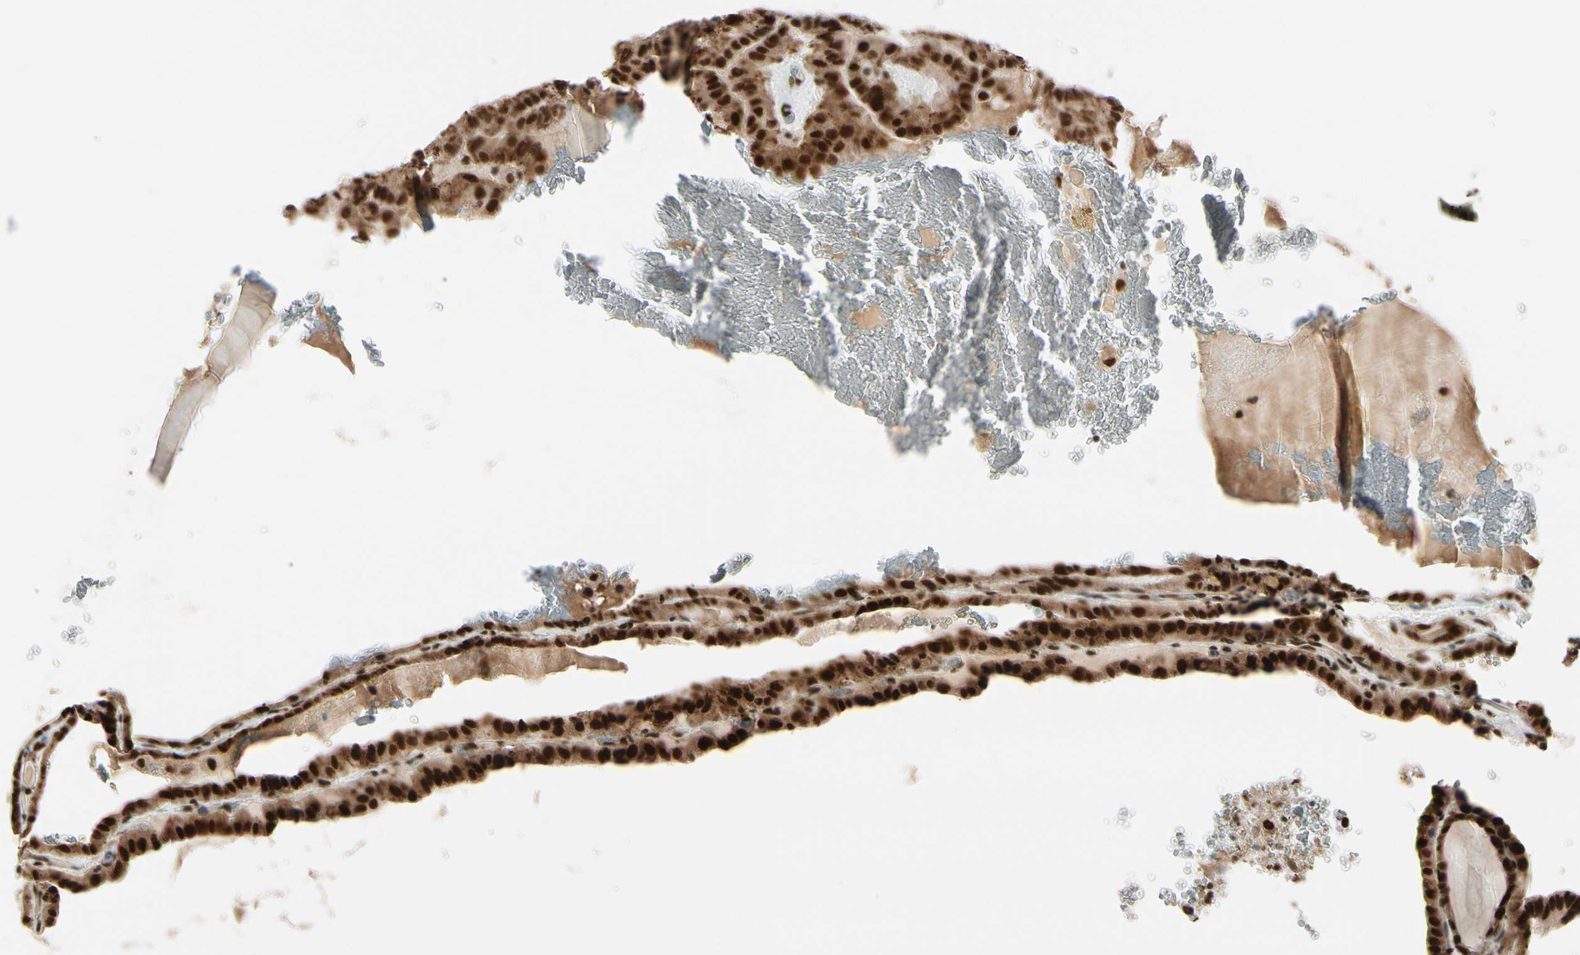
{"staining": {"intensity": "strong", "quantity": ">75%", "location": "cytoplasmic/membranous,nuclear"}, "tissue": "thyroid cancer", "cell_type": "Tumor cells", "image_type": "cancer", "snomed": [{"axis": "morphology", "description": "Papillary adenocarcinoma, NOS"}, {"axis": "topography", "description": "Thyroid gland"}], "caption": "Tumor cells show high levels of strong cytoplasmic/membranous and nuclear positivity in approximately >75% of cells in human thyroid papillary adenocarcinoma.", "gene": "CHAMP1", "patient": {"sex": "male", "age": 77}}